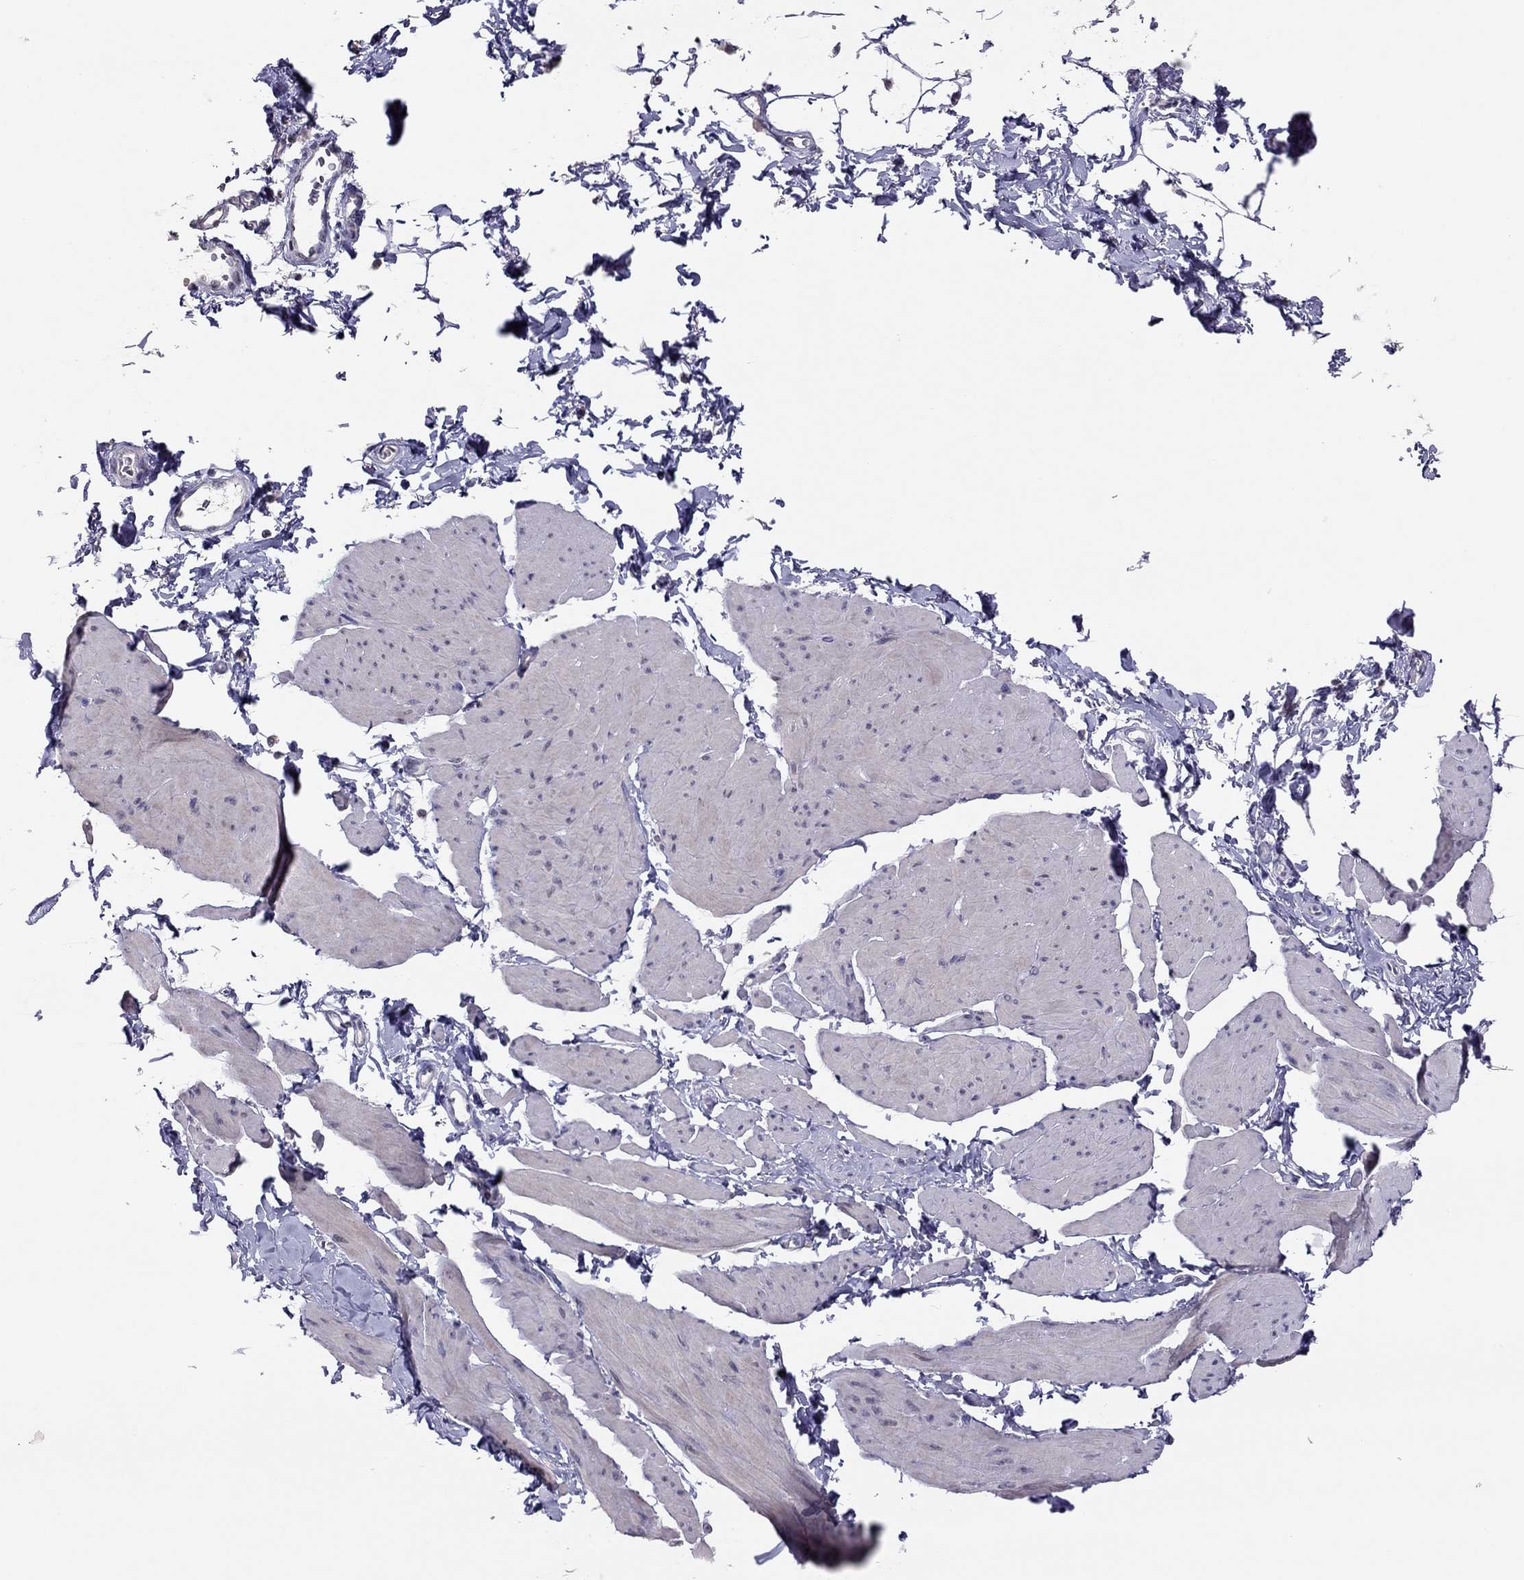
{"staining": {"intensity": "negative", "quantity": "none", "location": "none"}, "tissue": "smooth muscle", "cell_type": "Smooth muscle cells", "image_type": "normal", "snomed": [{"axis": "morphology", "description": "Normal tissue, NOS"}, {"axis": "topography", "description": "Adipose tissue"}, {"axis": "topography", "description": "Smooth muscle"}, {"axis": "topography", "description": "Peripheral nerve tissue"}], "caption": "The immunohistochemistry (IHC) photomicrograph has no significant staining in smooth muscle cells of smooth muscle.", "gene": "TSHB", "patient": {"sex": "male", "age": 83}}